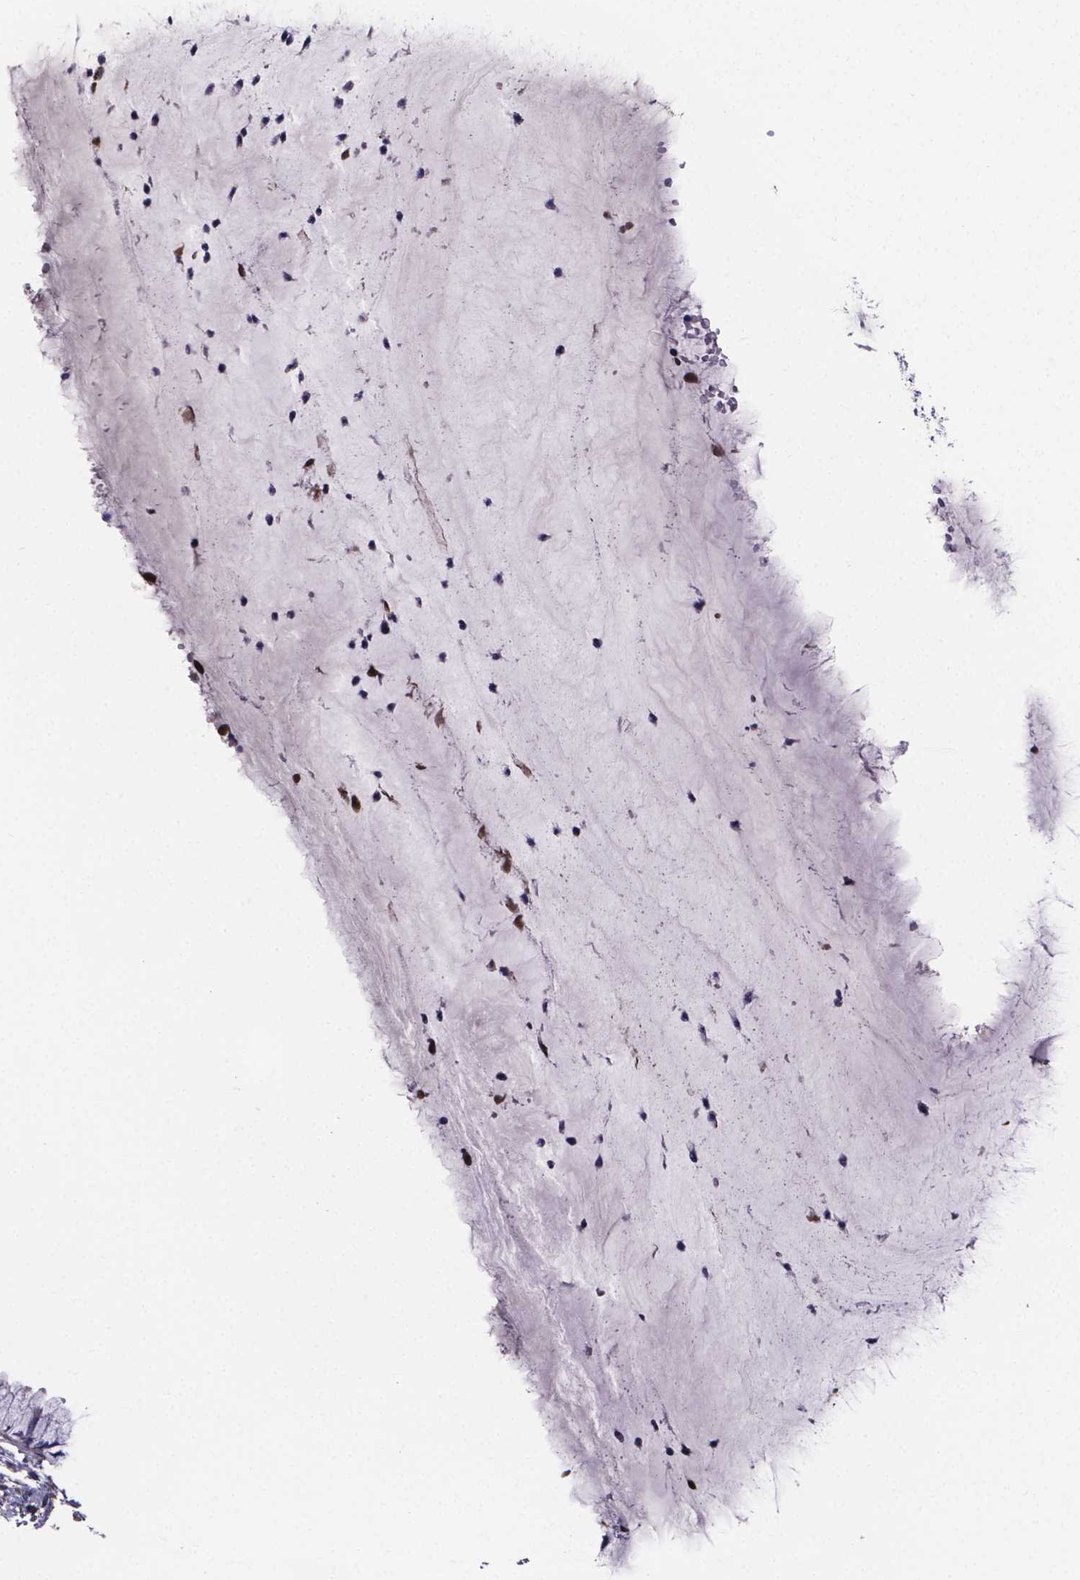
{"staining": {"intensity": "negative", "quantity": "none", "location": "none"}, "tissue": "cervix", "cell_type": "Glandular cells", "image_type": "normal", "snomed": [{"axis": "morphology", "description": "Normal tissue, NOS"}, {"axis": "topography", "description": "Cervix"}], "caption": "Image shows no significant protein positivity in glandular cells of benign cervix.", "gene": "SFRP4", "patient": {"sex": "female", "age": 37}}